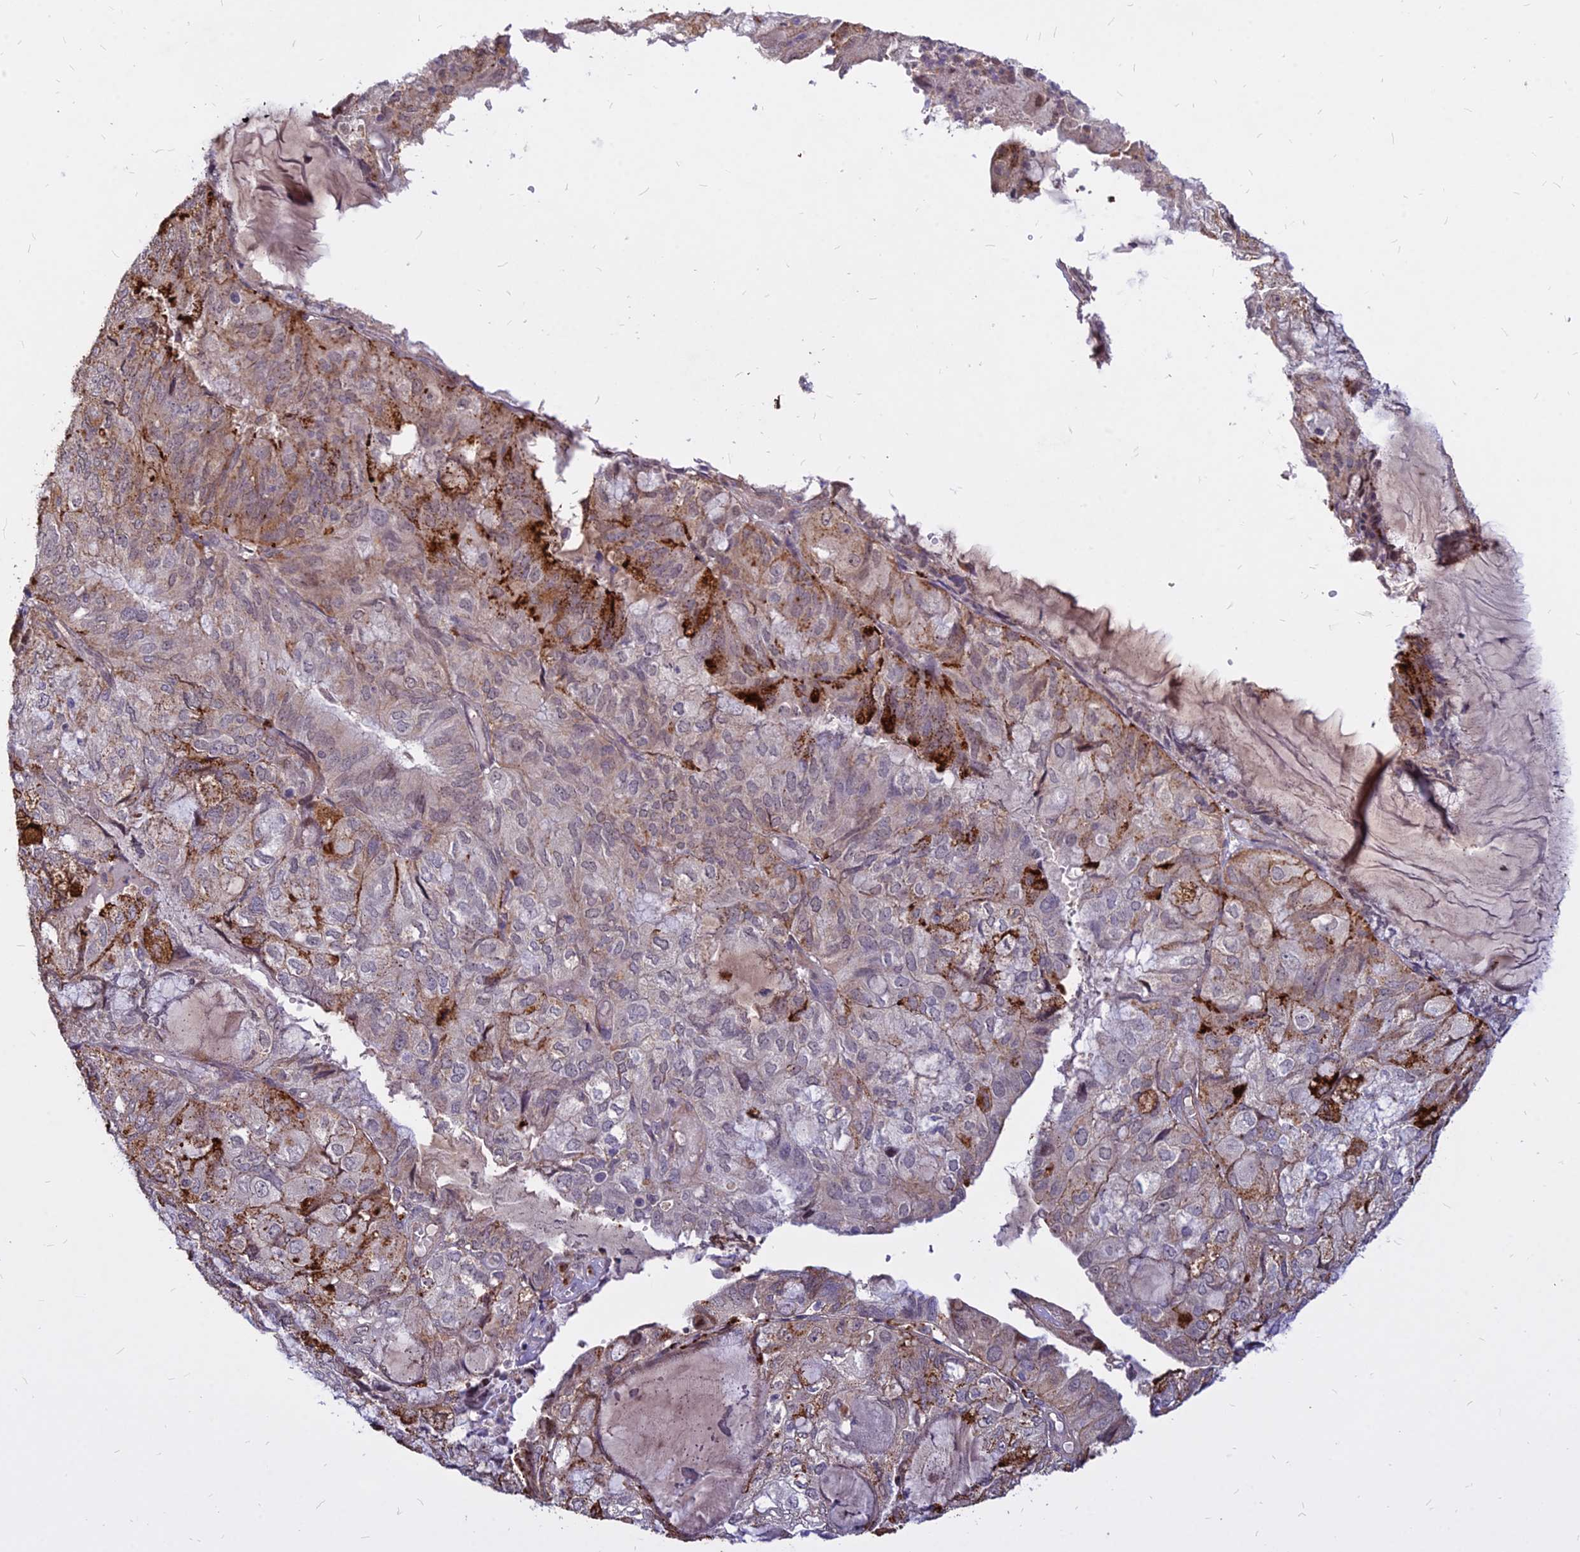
{"staining": {"intensity": "strong", "quantity": "25%-75%", "location": "cytoplasmic/membranous"}, "tissue": "endometrial cancer", "cell_type": "Tumor cells", "image_type": "cancer", "snomed": [{"axis": "morphology", "description": "Adenocarcinoma, NOS"}, {"axis": "topography", "description": "Endometrium"}], "caption": "A high-resolution micrograph shows immunohistochemistry (IHC) staining of endometrial cancer (adenocarcinoma), which displays strong cytoplasmic/membranous expression in approximately 25%-75% of tumor cells.", "gene": "C11orf68", "patient": {"sex": "female", "age": 81}}